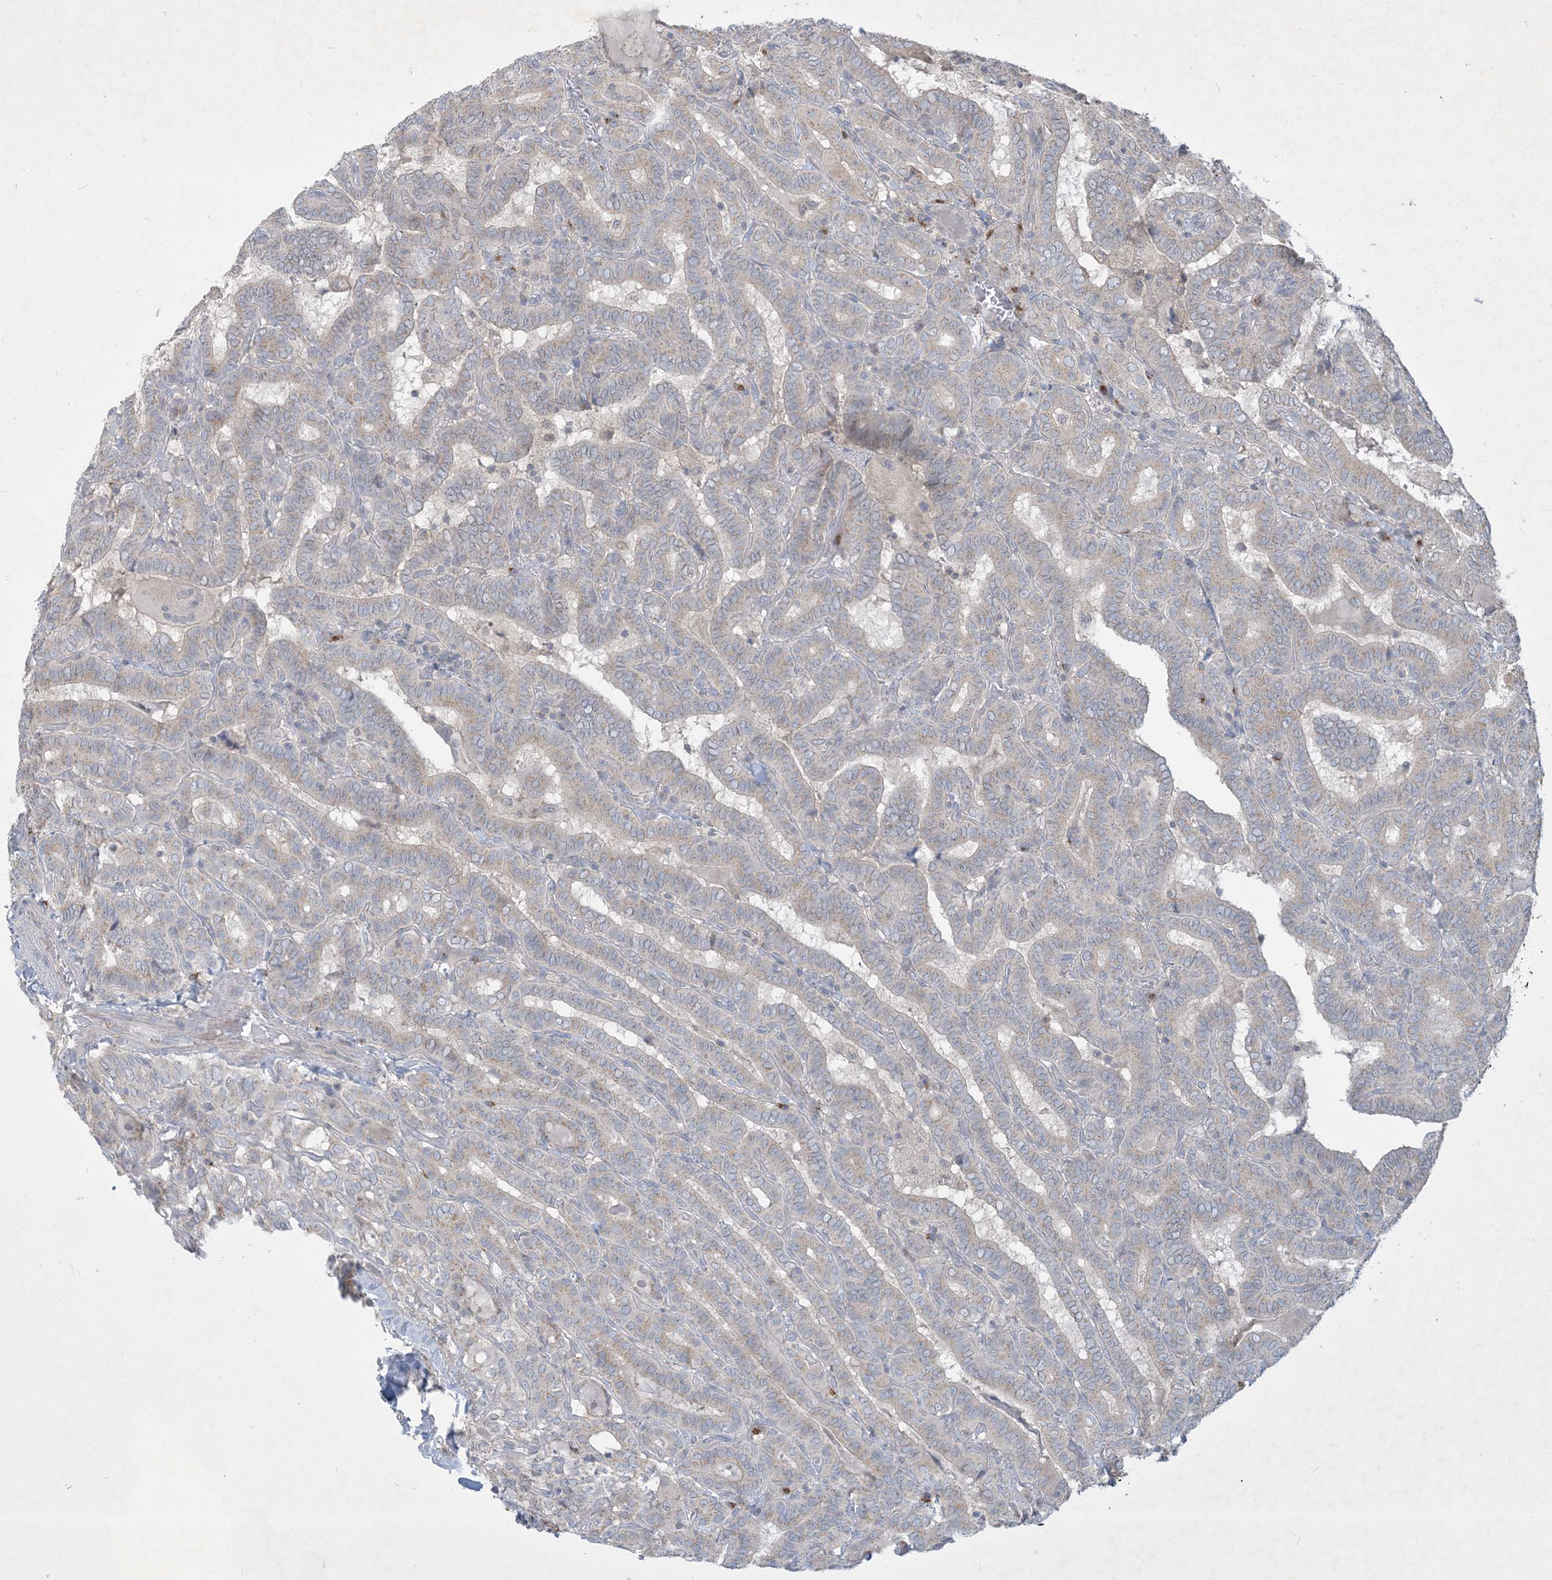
{"staining": {"intensity": "weak", "quantity": "25%-75%", "location": "cytoplasmic/membranous"}, "tissue": "thyroid cancer", "cell_type": "Tumor cells", "image_type": "cancer", "snomed": [{"axis": "morphology", "description": "Papillary adenocarcinoma, NOS"}, {"axis": "topography", "description": "Thyroid gland"}], "caption": "An immunohistochemistry (IHC) micrograph of tumor tissue is shown. Protein staining in brown shows weak cytoplasmic/membranous positivity in thyroid papillary adenocarcinoma within tumor cells.", "gene": "CCDC14", "patient": {"sex": "female", "age": 72}}